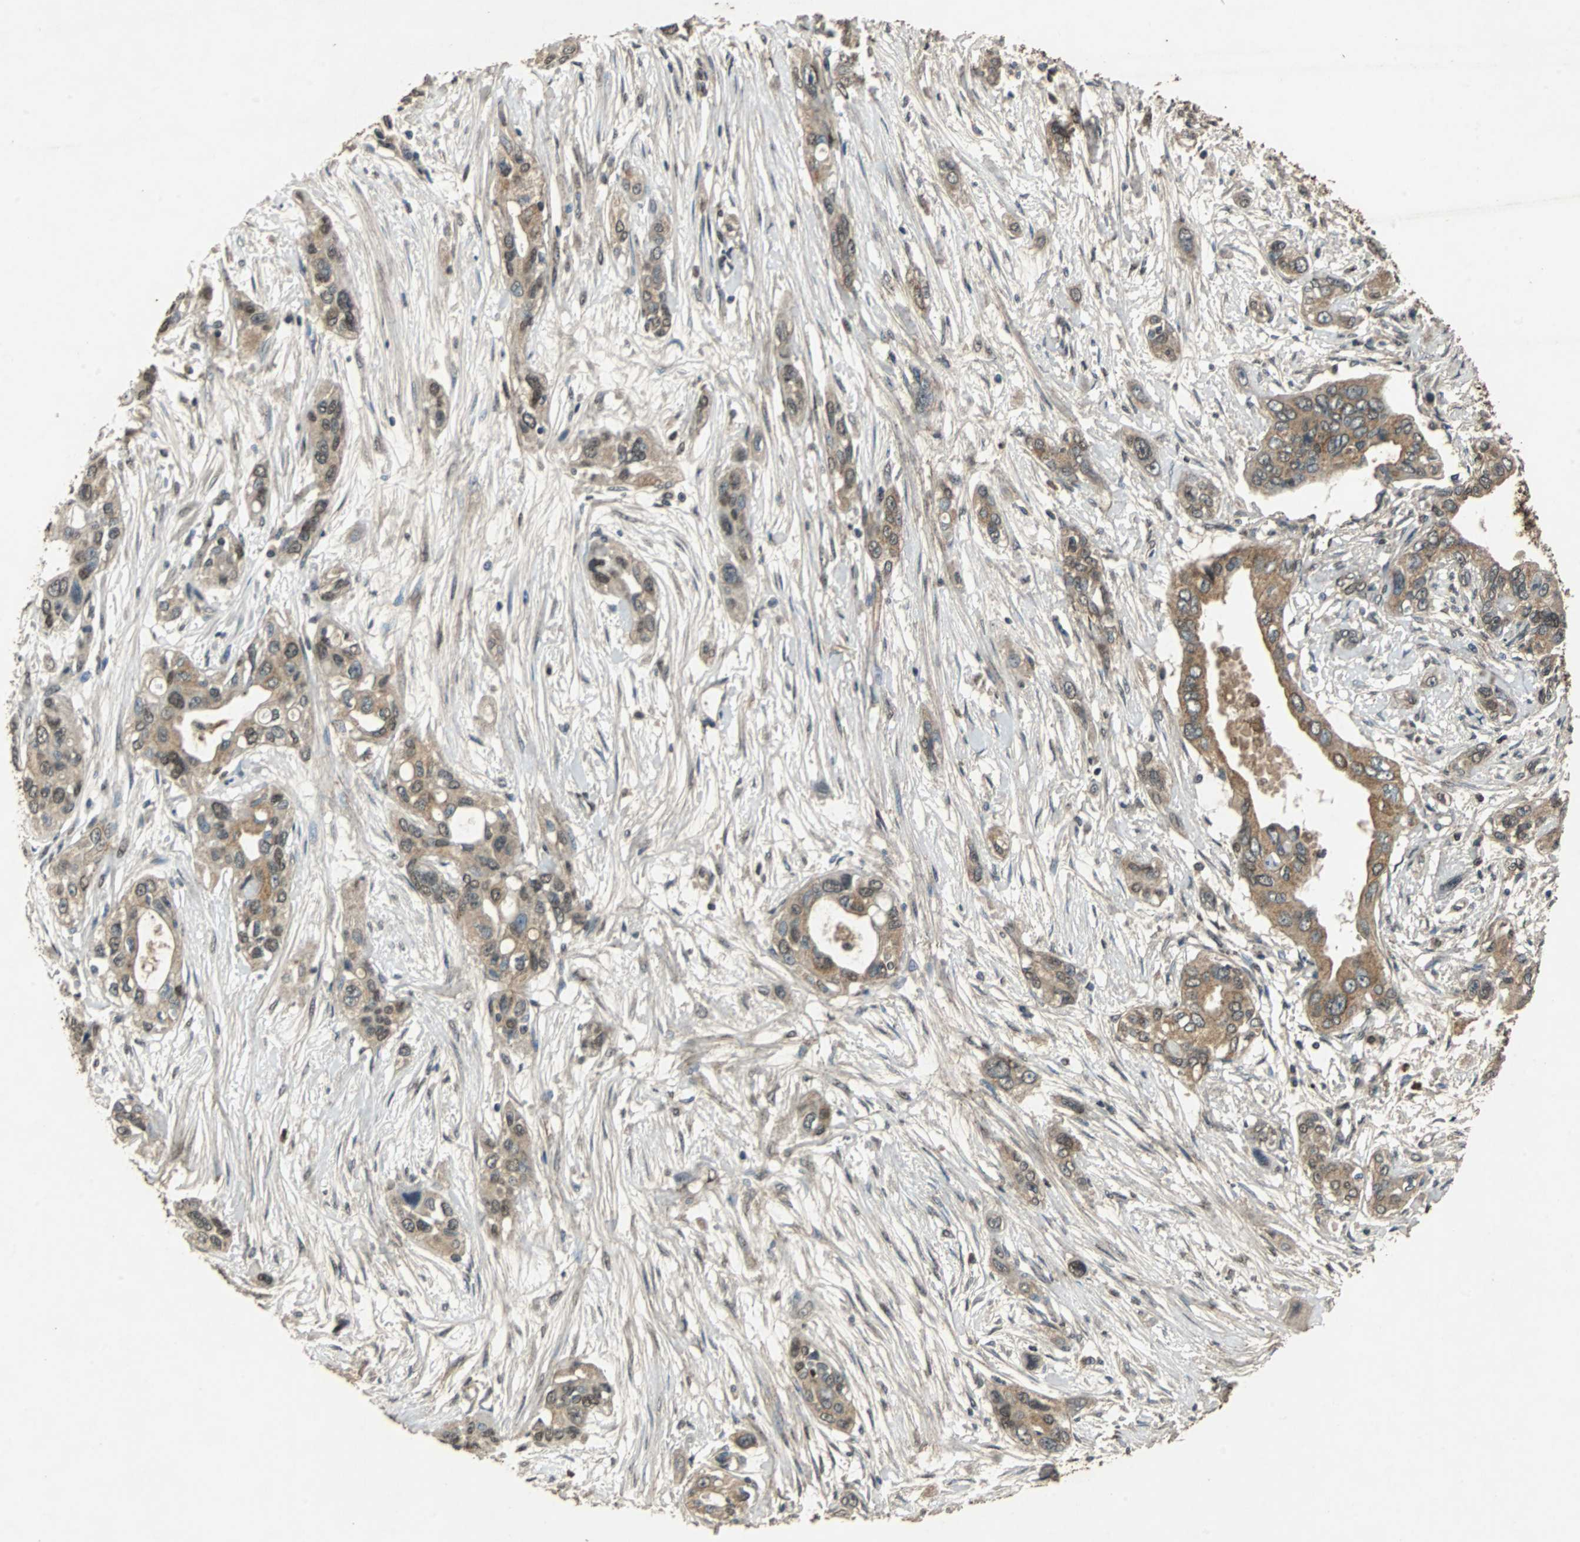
{"staining": {"intensity": "moderate", "quantity": ">75%", "location": "cytoplasmic/membranous"}, "tissue": "pancreatic cancer", "cell_type": "Tumor cells", "image_type": "cancer", "snomed": [{"axis": "morphology", "description": "Adenocarcinoma, NOS"}, {"axis": "topography", "description": "Pancreas"}], "caption": "Pancreatic cancer stained with DAB (3,3'-diaminobenzidine) IHC demonstrates medium levels of moderate cytoplasmic/membranous staining in about >75% of tumor cells. The staining is performed using DAB brown chromogen to label protein expression. The nuclei are counter-stained blue using hematoxylin.", "gene": "NAA10", "patient": {"sex": "female", "age": 60}}